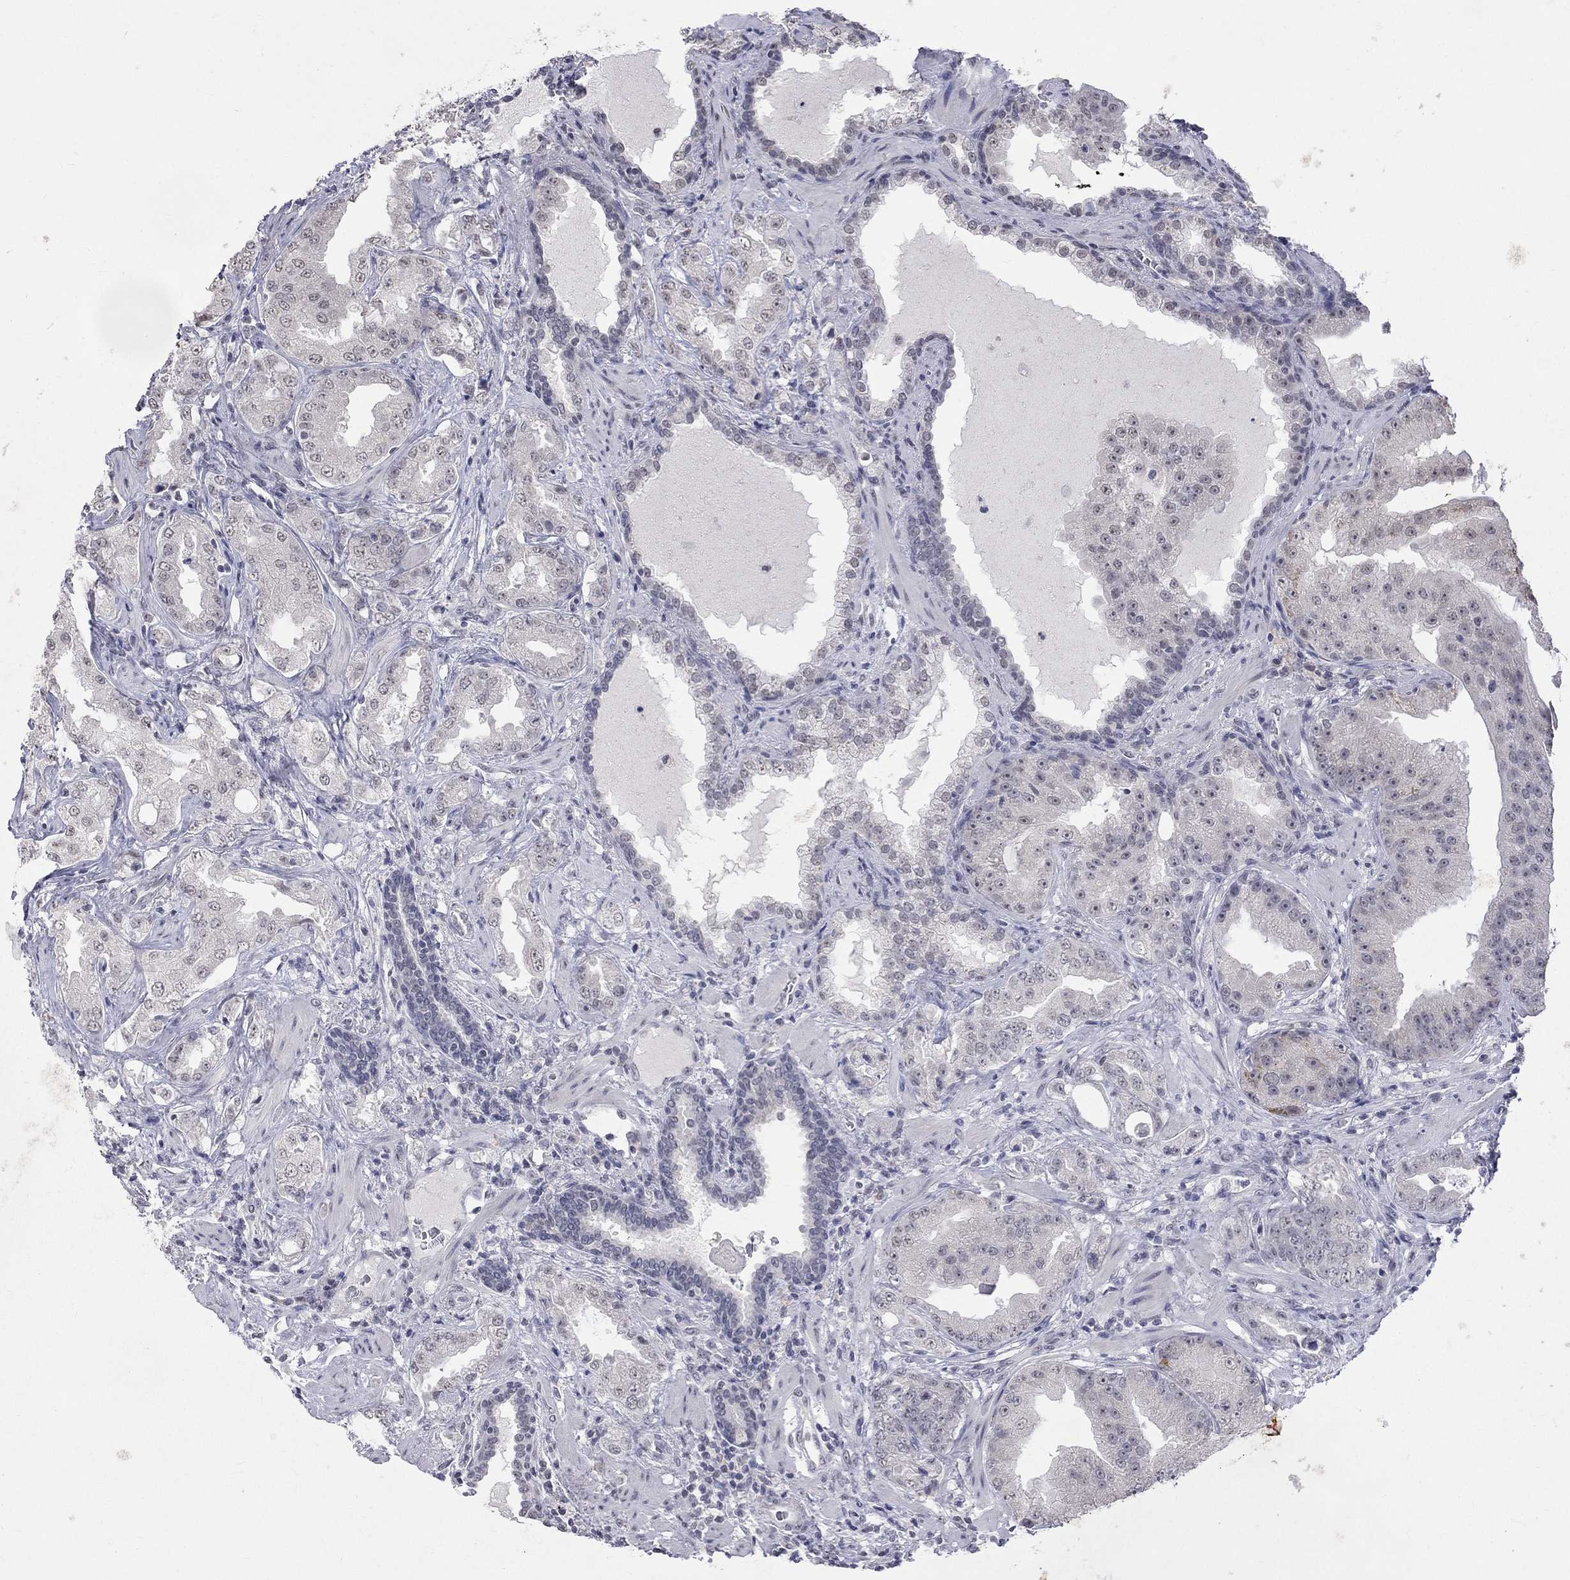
{"staining": {"intensity": "negative", "quantity": "none", "location": "none"}, "tissue": "prostate cancer", "cell_type": "Tumor cells", "image_type": "cancer", "snomed": [{"axis": "morphology", "description": "Adenocarcinoma, Low grade"}, {"axis": "topography", "description": "Prostate"}], "caption": "Immunohistochemistry of prostate cancer demonstrates no staining in tumor cells. (DAB immunohistochemistry (IHC), high magnification).", "gene": "TMEM143", "patient": {"sex": "male", "age": 62}}